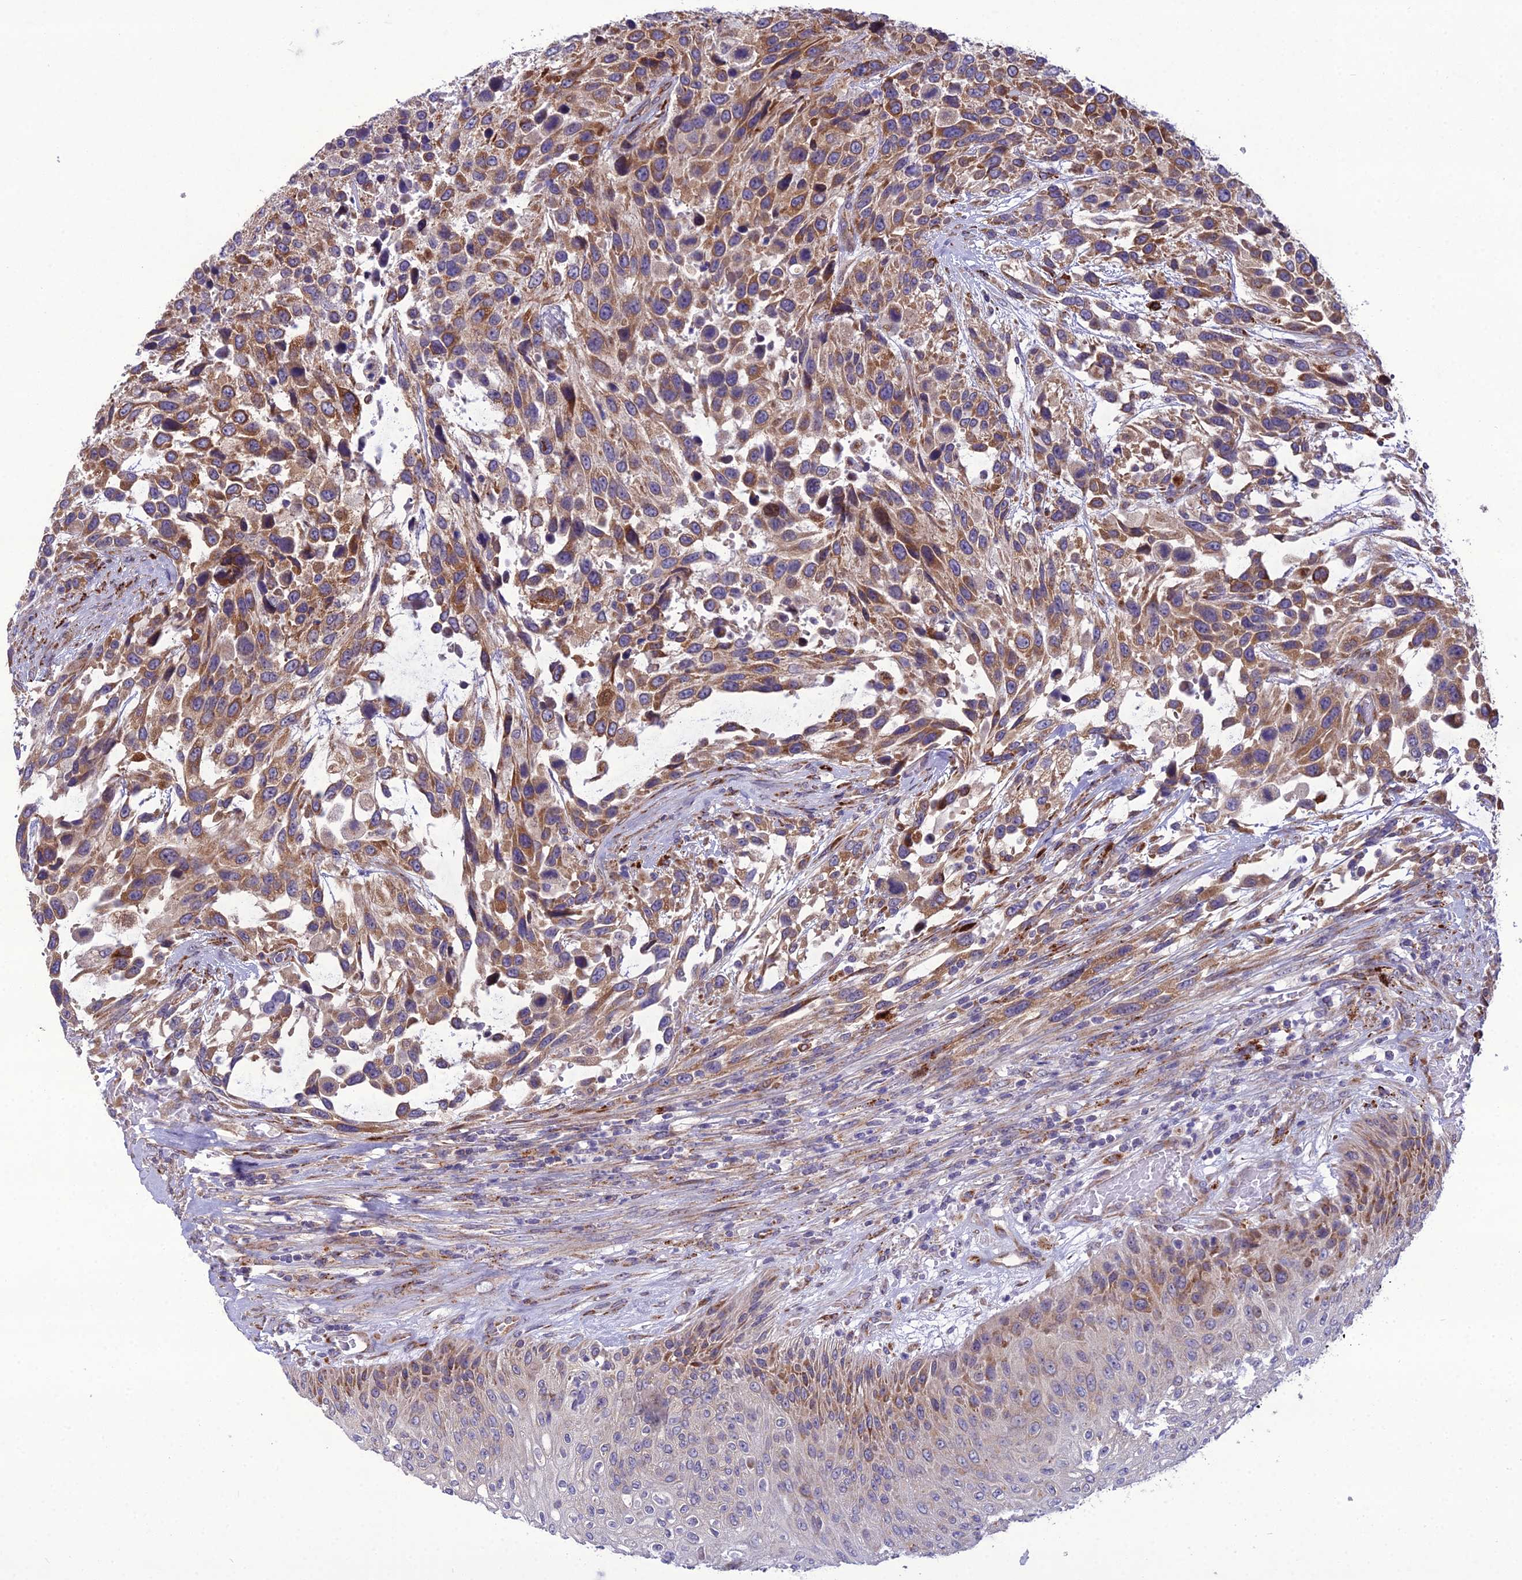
{"staining": {"intensity": "moderate", "quantity": ">75%", "location": "cytoplasmic/membranous"}, "tissue": "urothelial cancer", "cell_type": "Tumor cells", "image_type": "cancer", "snomed": [{"axis": "morphology", "description": "Urothelial carcinoma, High grade"}, {"axis": "topography", "description": "Urinary bladder"}], "caption": "IHC micrograph of urothelial cancer stained for a protein (brown), which displays medium levels of moderate cytoplasmic/membranous expression in about >75% of tumor cells.", "gene": "NODAL", "patient": {"sex": "female", "age": 70}}